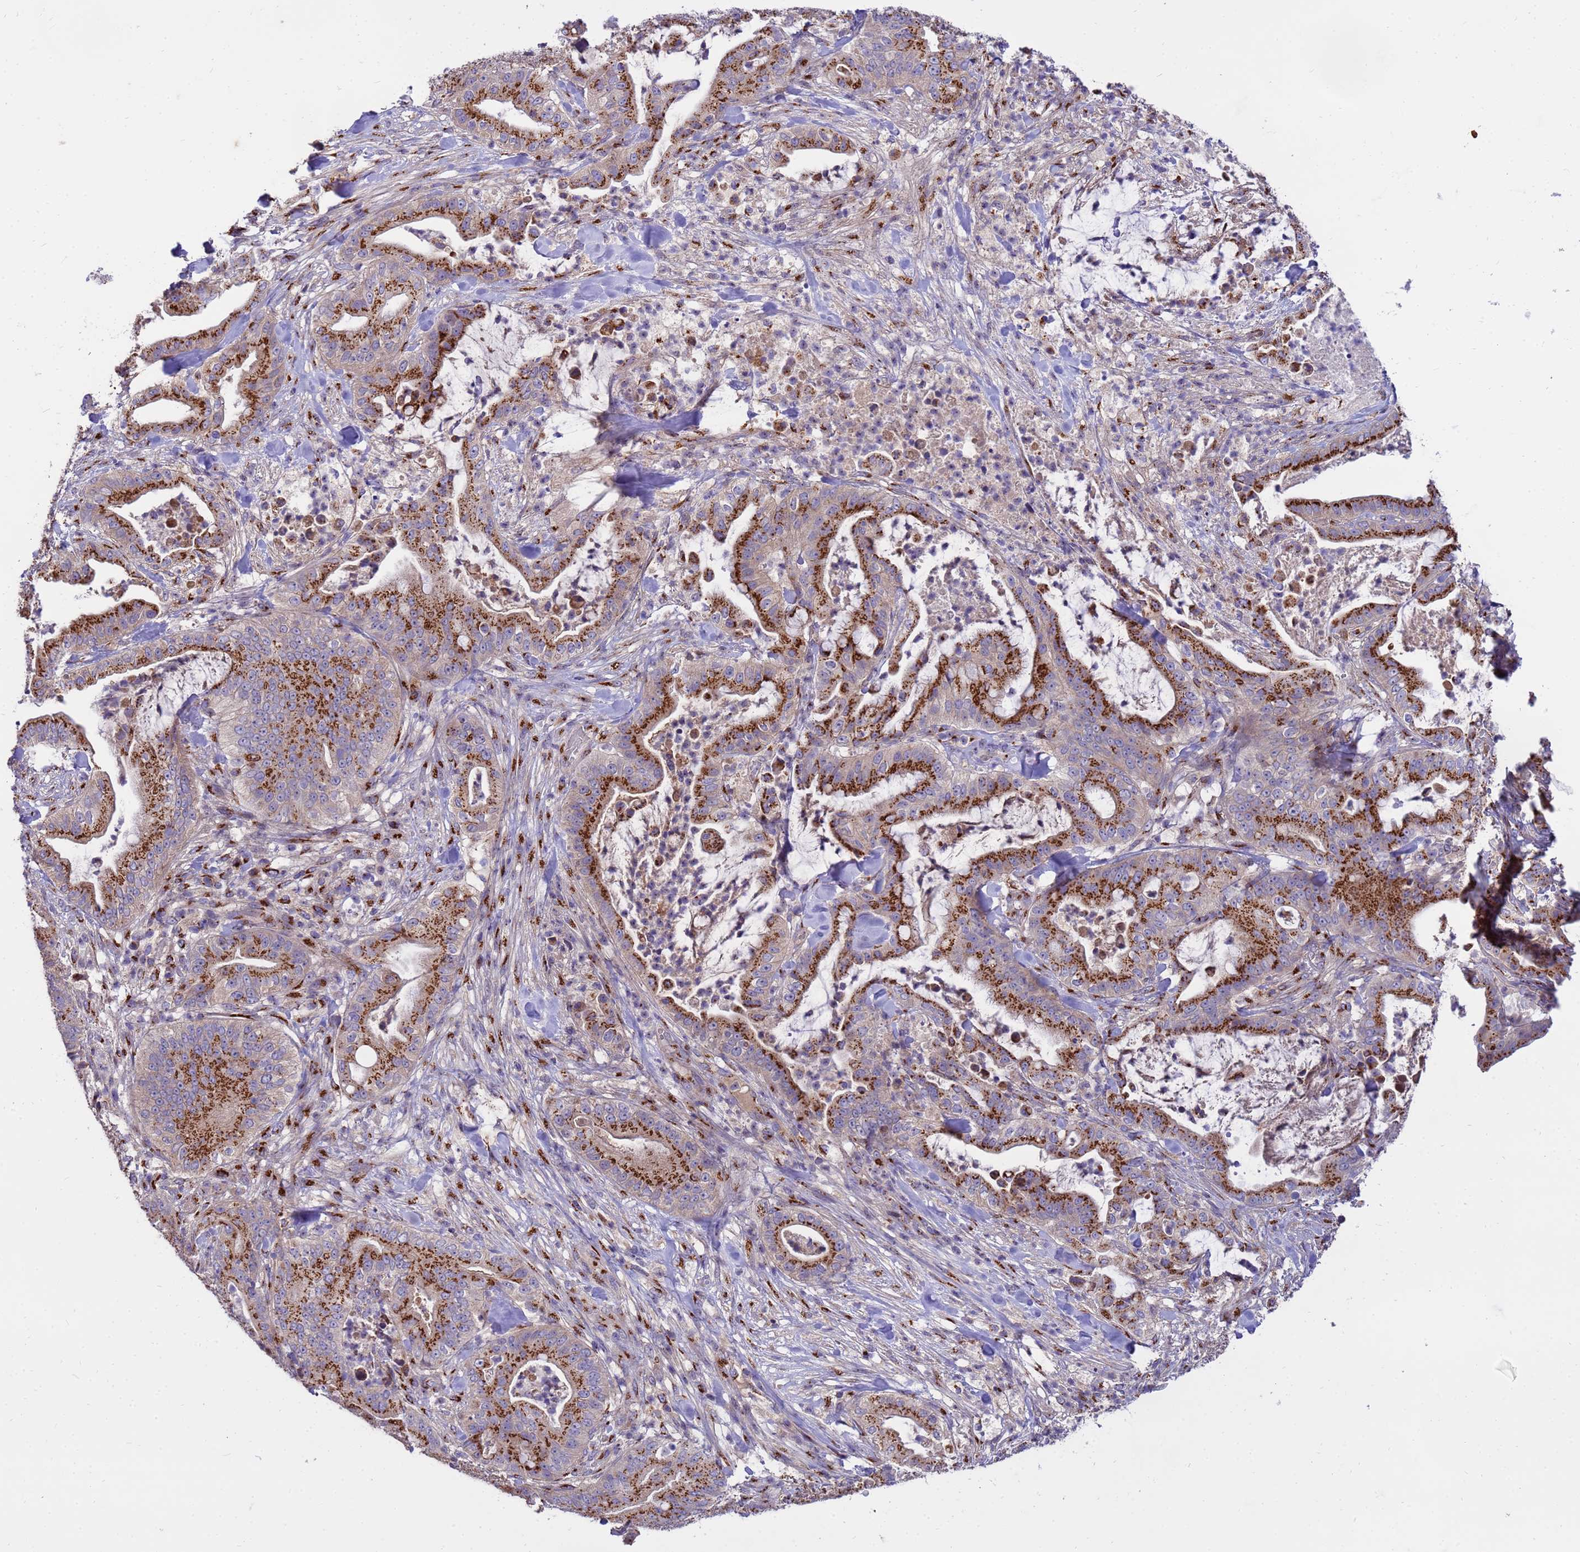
{"staining": {"intensity": "strong", "quantity": ">75%", "location": "cytoplasmic/membranous"}, "tissue": "pancreatic cancer", "cell_type": "Tumor cells", "image_type": "cancer", "snomed": [{"axis": "morphology", "description": "Adenocarcinoma, NOS"}, {"axis": "topography", "description": "Pancreas"}], "caption": "Protein expression analysis of human pancreatic cancer (adenocarcinoma) reveals strong cytoplasmic/membranous expression in approximately >75% of tumor cells. (DAB IHC with brightfield microscopy, high magnification).", "gene": "HPS3", "patient": {"sex": "male", "age": 71}}